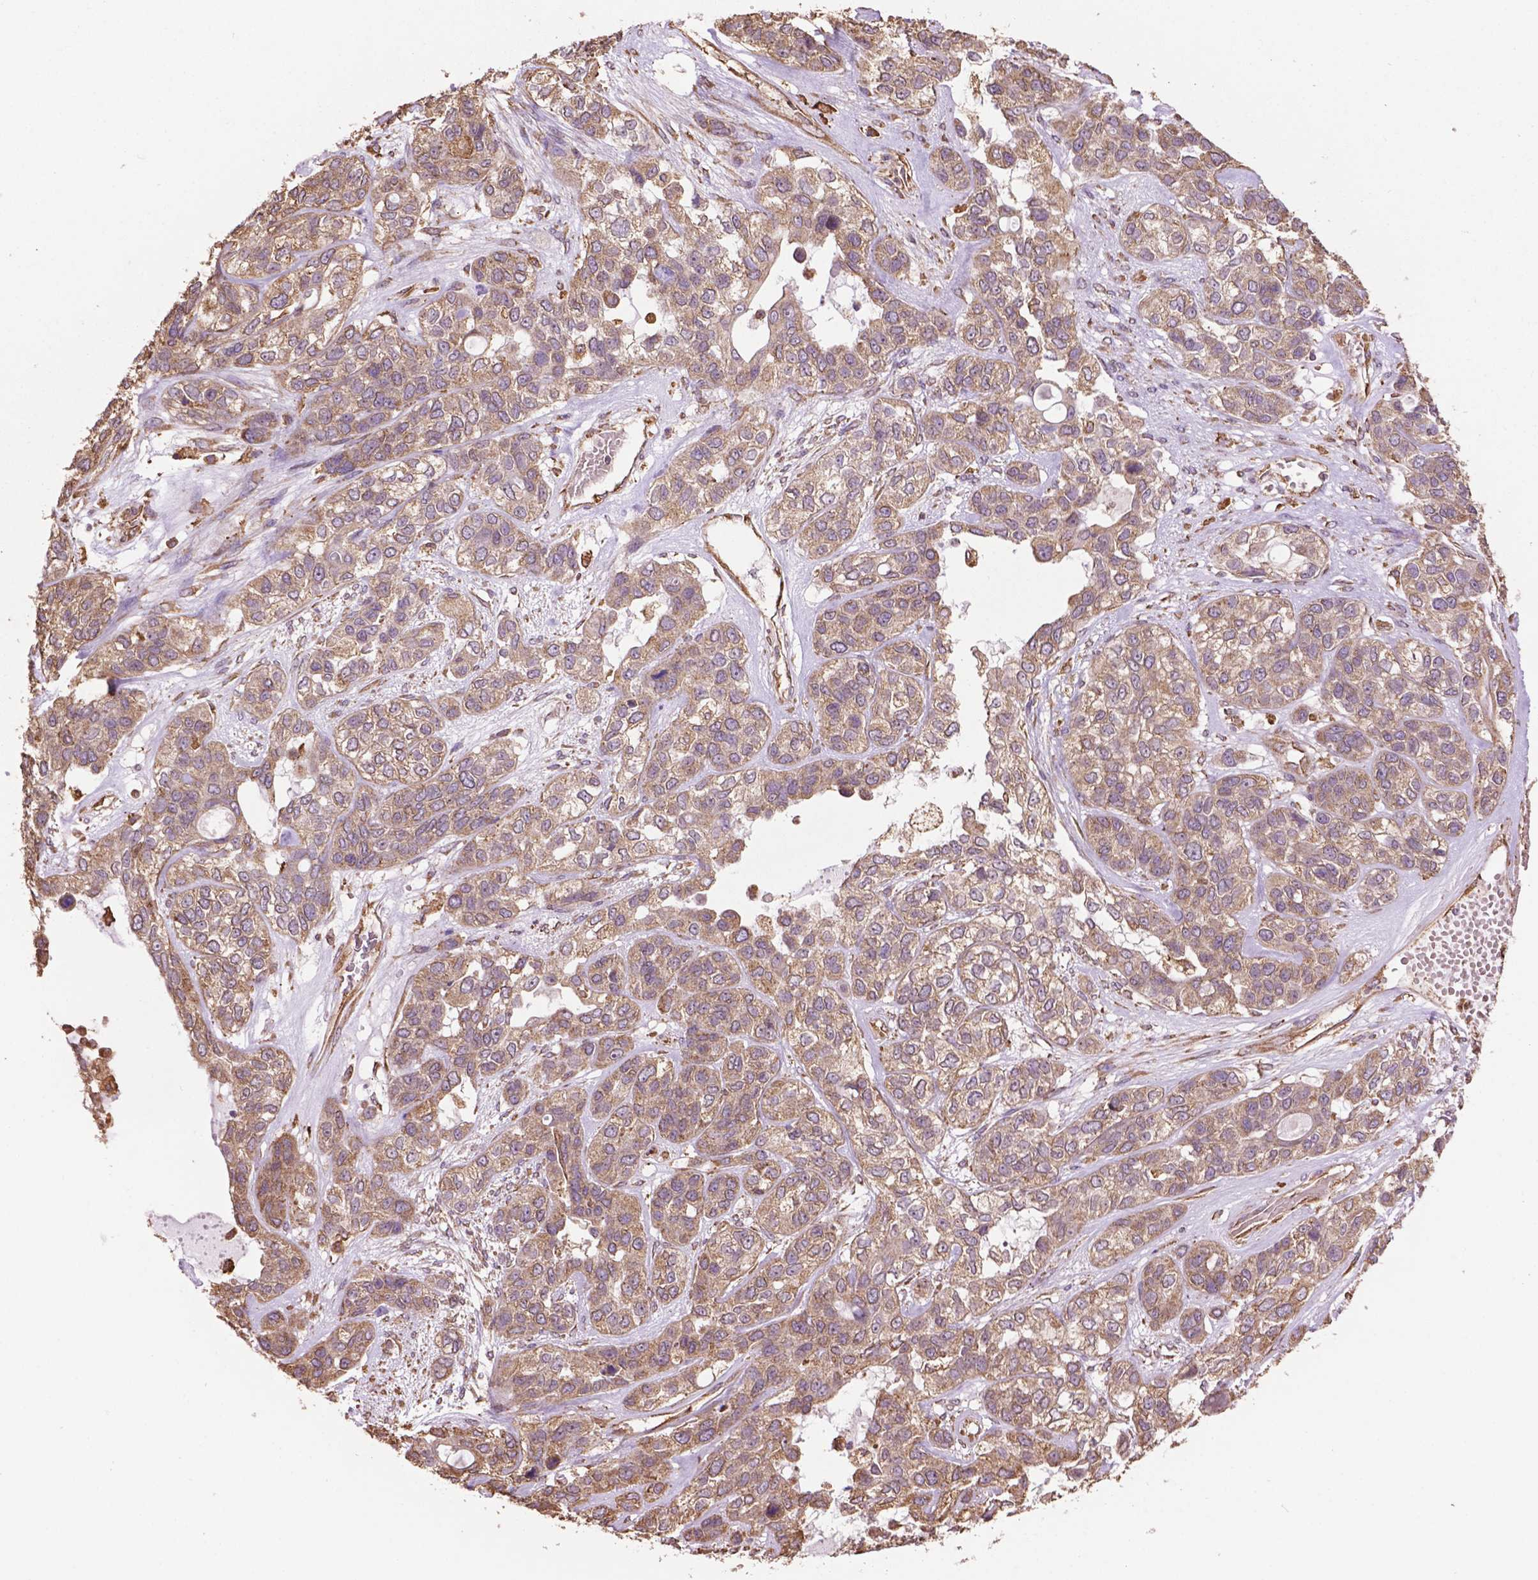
{"staining": {"intensity": "moderate", "quantity": ">75%", "location": "cytoplasmic/membranous"}, "tissue": "lung cancer", "cell_type": "Tumor cells", "image_type": "cancer", "snomed": [{"axis": "morphology", "description": "Squamous cell carcinoma, NOS"}, {"axis": "topography", "description": "Lung"}], "caption": "DAB immunohistochemical staining of lung cancer (squamous cell carcinoma) exhibits moderate cytoplasmic/membranous protein expression in approximately >75% of tumor cells. The protein is stained brown, and the nuclei are stained in blue (DAB IHC with brightfield microscopy, high magnification).", "gene": "PPP2R5E", "patient": {"sex": "female", "age": 70}}